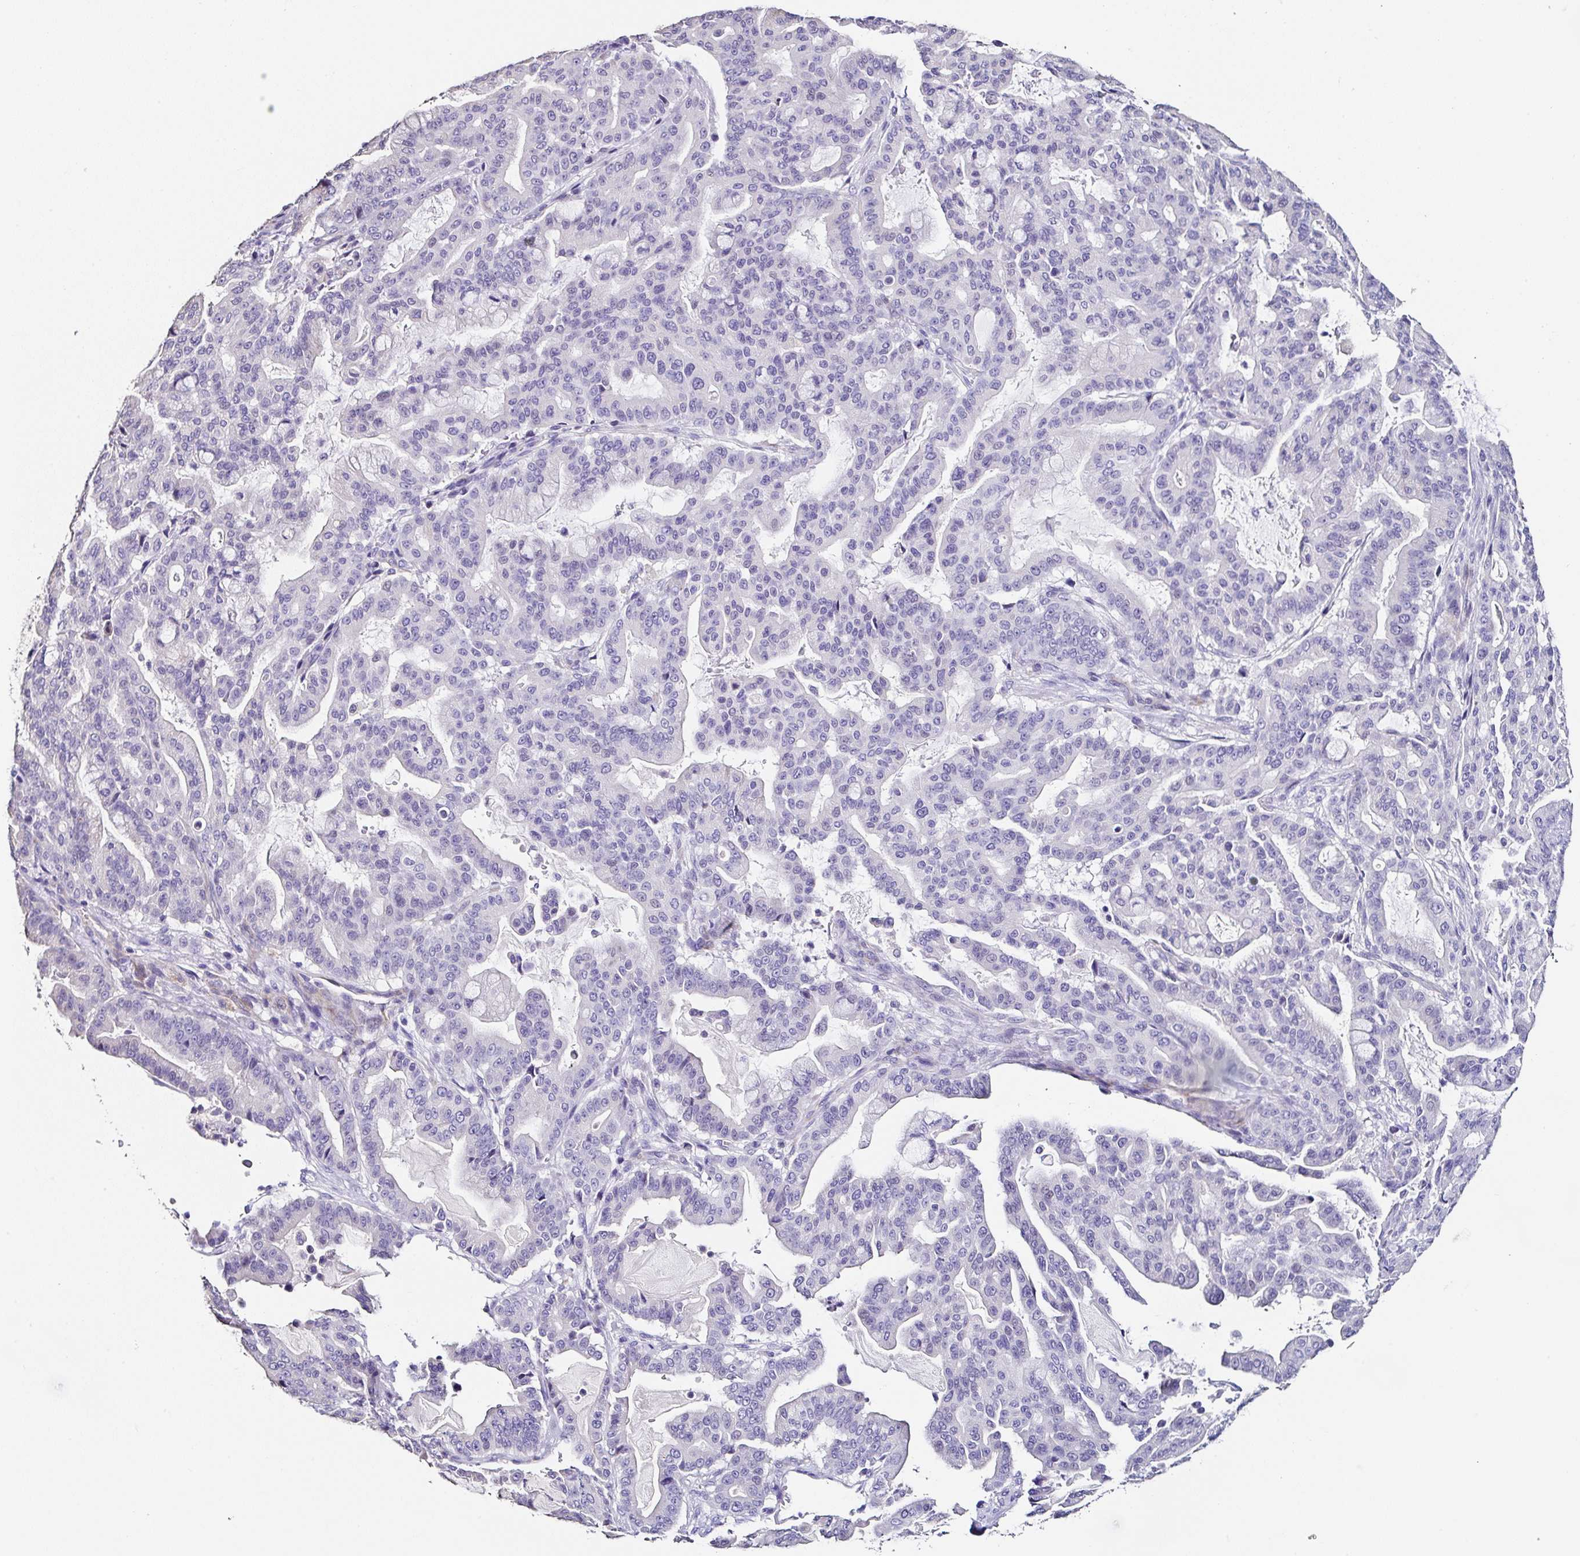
{"staining": {"intensity": "negative", "quantity": "none", "location": "none"}, "tissue": "pancreatic cancer", "cell_type": "Tumor cells", "image_type": "cancer", "snomed": [{"axis": "morphology", "description": "Adenocarcinoma, NOS"}, {"axis": "topography", "description": "Pancreas"}], "caption": "A high-resolution image shows immunohistochemistry (IHC) staining of pancreatic adenocarcinoma, which shows no significant staining in tumor cells. (DAB immunohistochemistry (IHC) visualized using brightfield microscopy, high magnification).", "gene": "TMPRSS11E", "patient": {"sex": "male", "age": 63}}